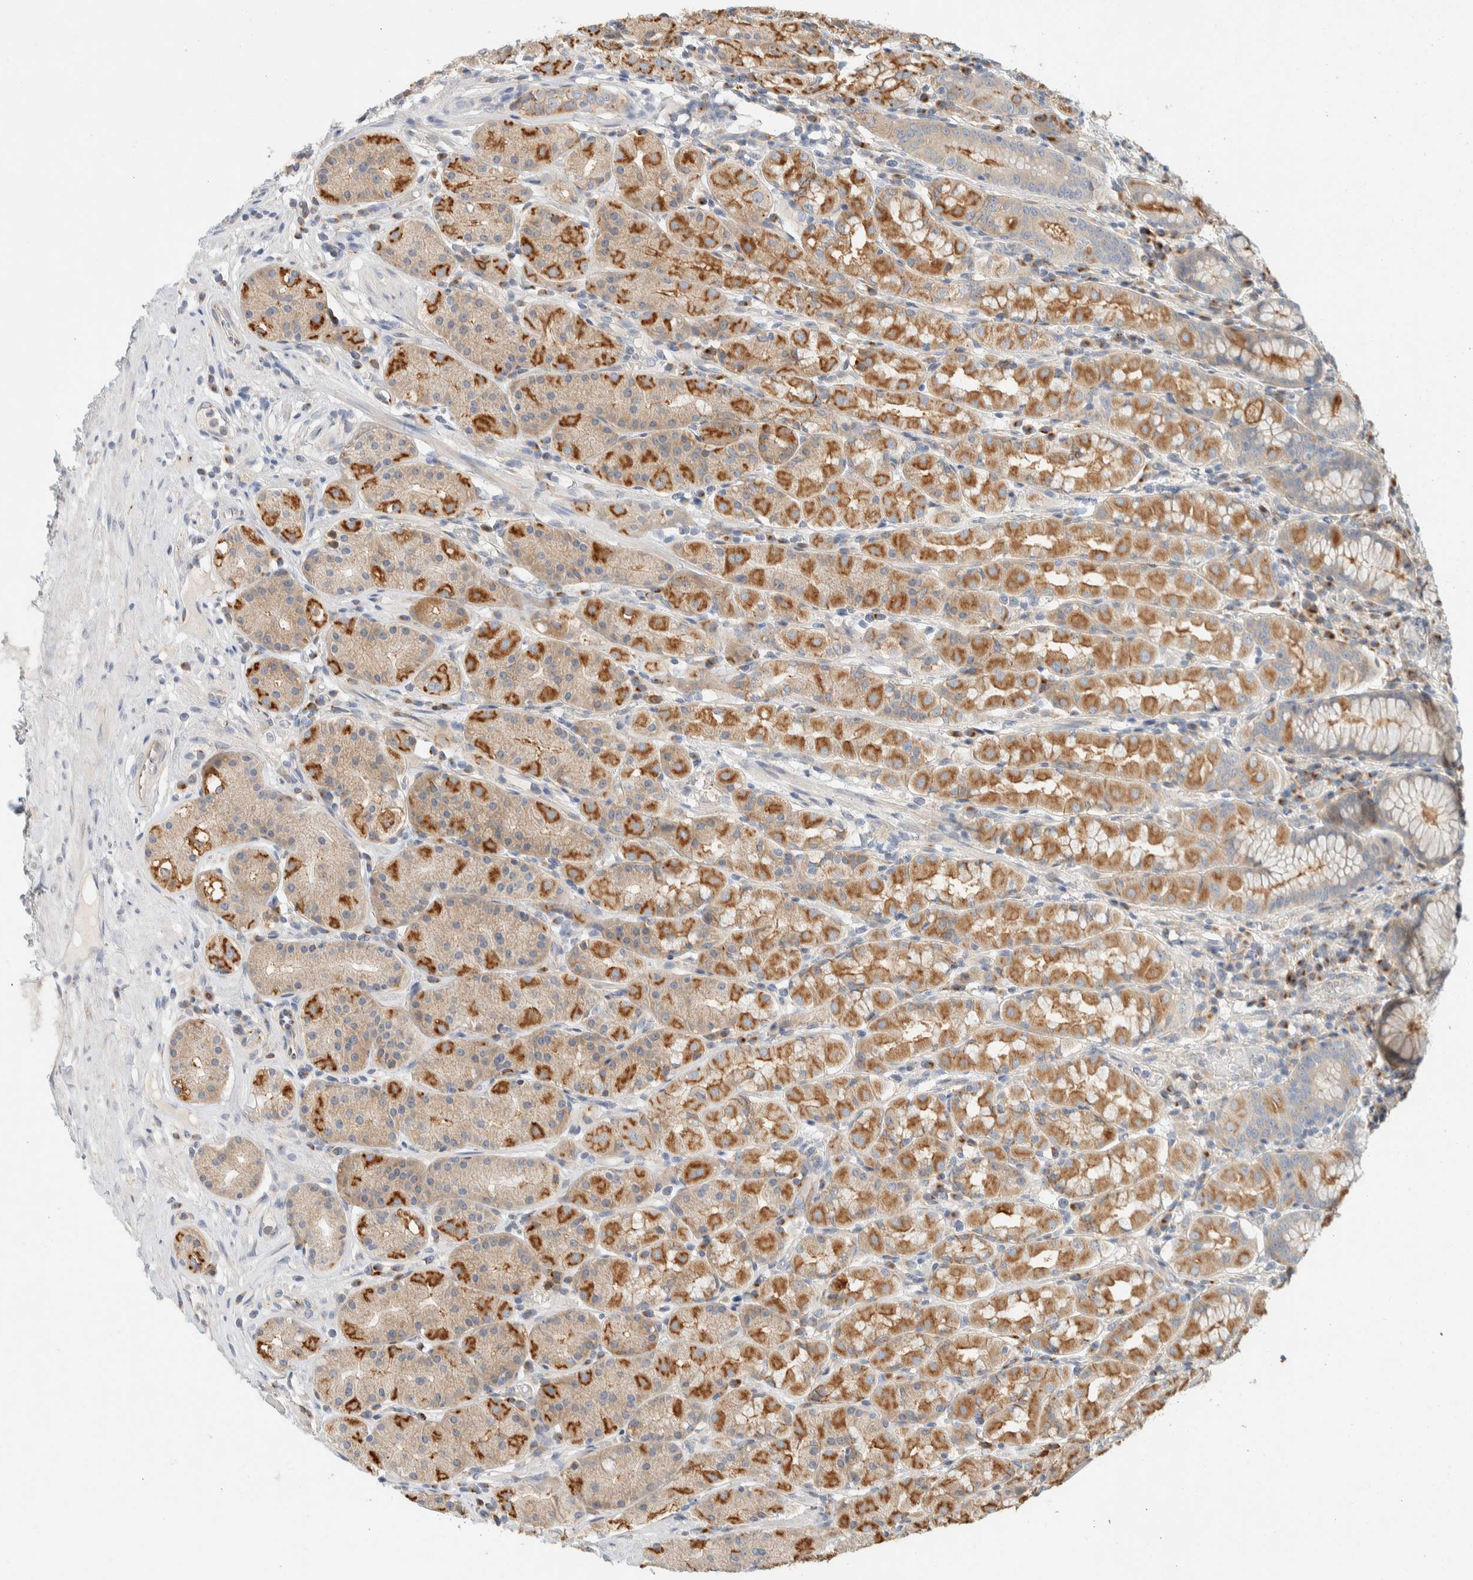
{"staining": {"intensity": "strong", "quantity": "25%-75%", "location": "cytoplasmic/membranous"}, "tissue": "stomach", "cell_type": "Glandular cells", "image_type": "normal", "snomed": [{"axis": "morphology", "description": "Normal tissue, NOS"}, {"axis": "topography", "description": "Stomach, lower"}], "caption": "This image displays immunohistochemistry (IHC) staining of benign stomach, with high strong cytoplasmic/membranous staining in approximately 25%-75% of glandular cells.", "gene": "TMEM184B", "patient": {"sex": "female", "age": 56}}